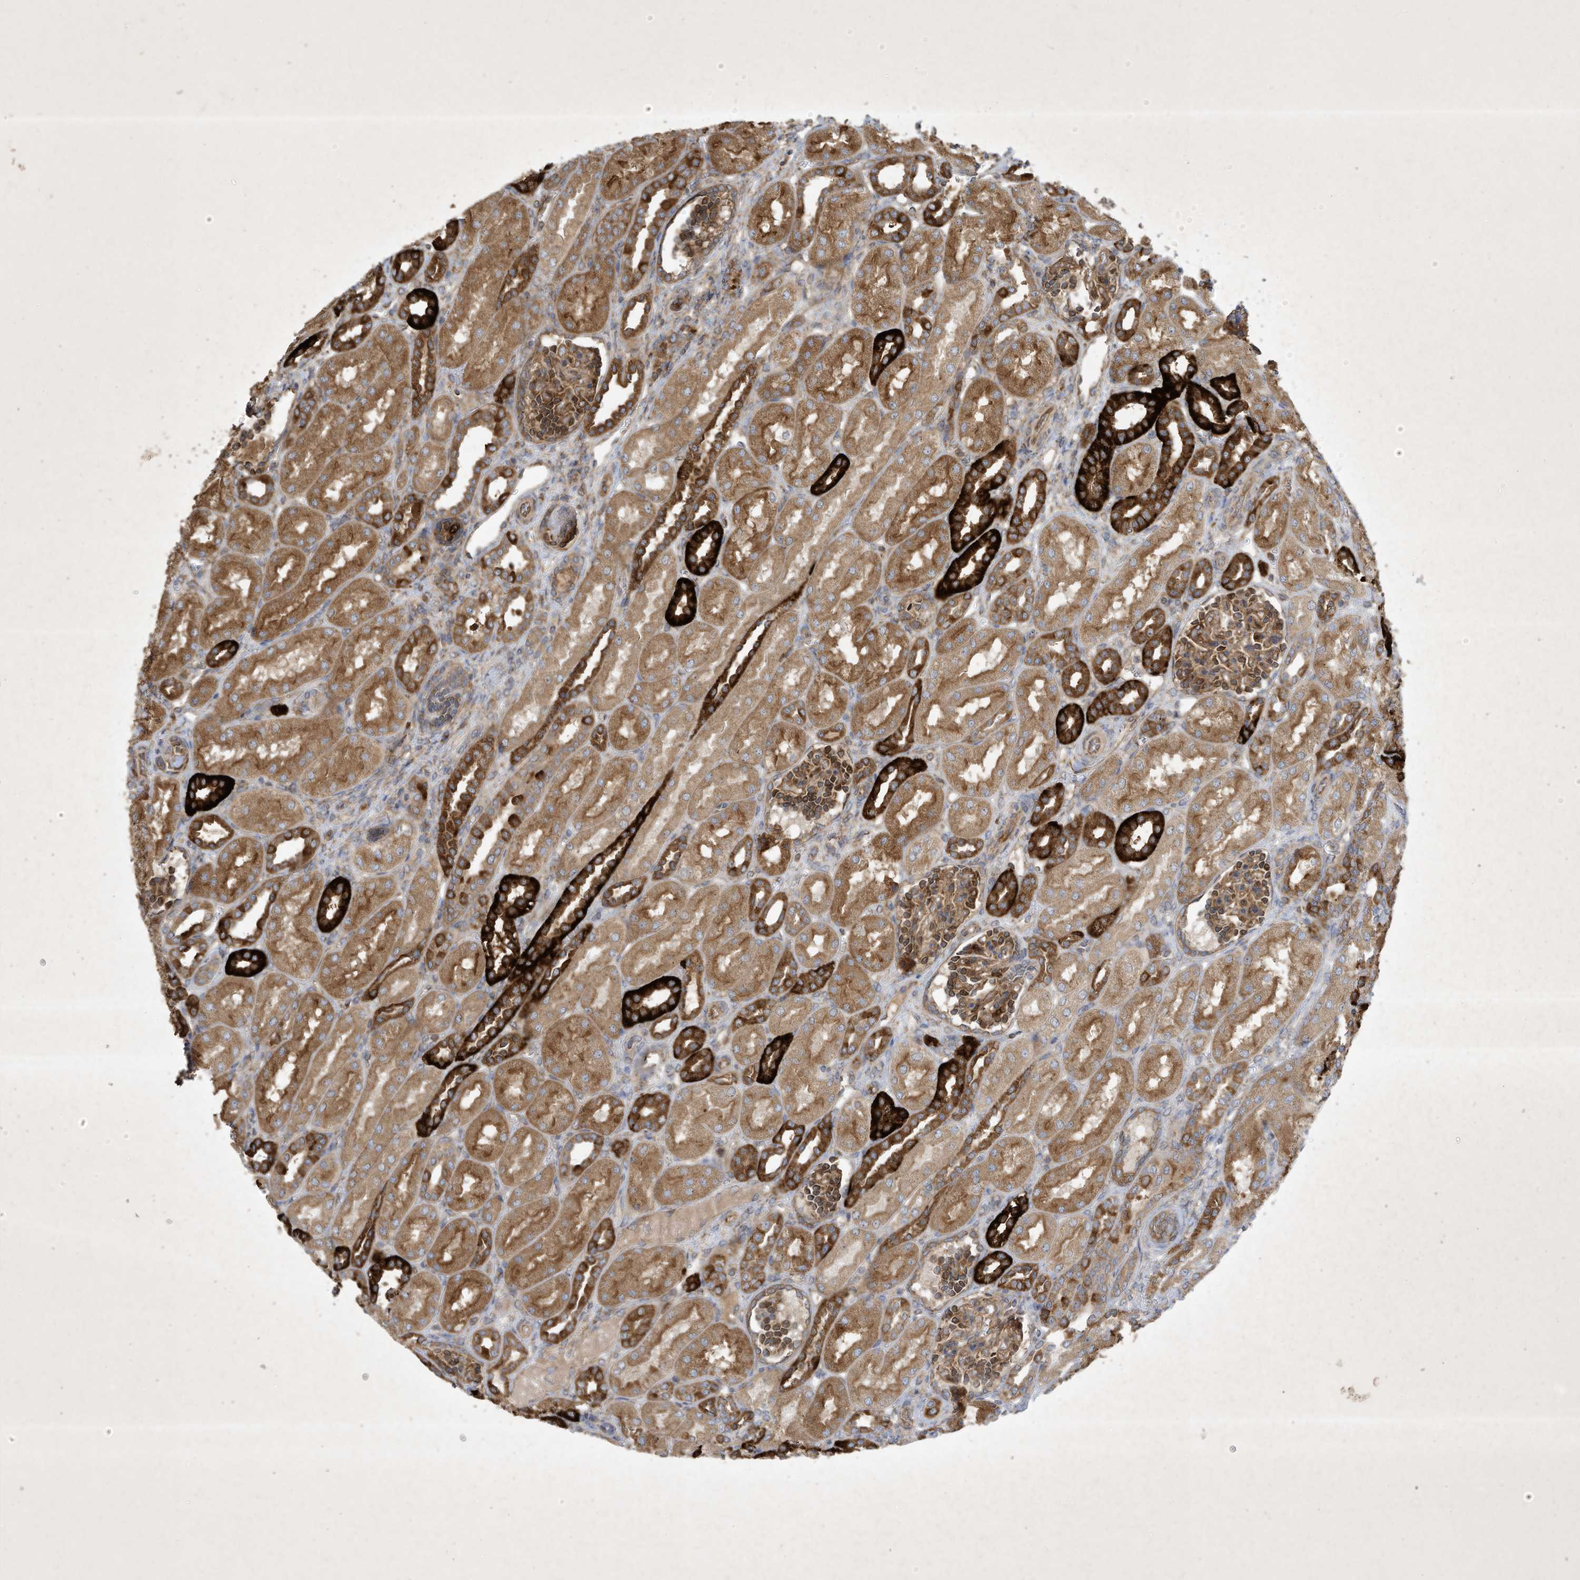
{"staining": {"intensity": "moderate", "quantity": ">75%", "location": "cytoplasmic/membranous"}, "tissue": "kidney", "cell_type": "Cells in glomeruli", "image_type": "normal", "snomed": [{"axis": "morphology", "description": "Normal tissue, NOS"}, {"axis": "morphology", "description": "Neoplasm, malignant, NOS"}, {"axis": "topography", "description": "Kidney"}], "caption": "DAB immunohistochemical staining of unremarkable human kidney demonstrates moderate cytoplasmic/membranous protein expression in approximately >75% of cells in glomeruli. (Brightfield microscopy of DAB IHC at high magnification).", "gene": "SYNJ2", "patient": {"sex": "female", "age": 1}}